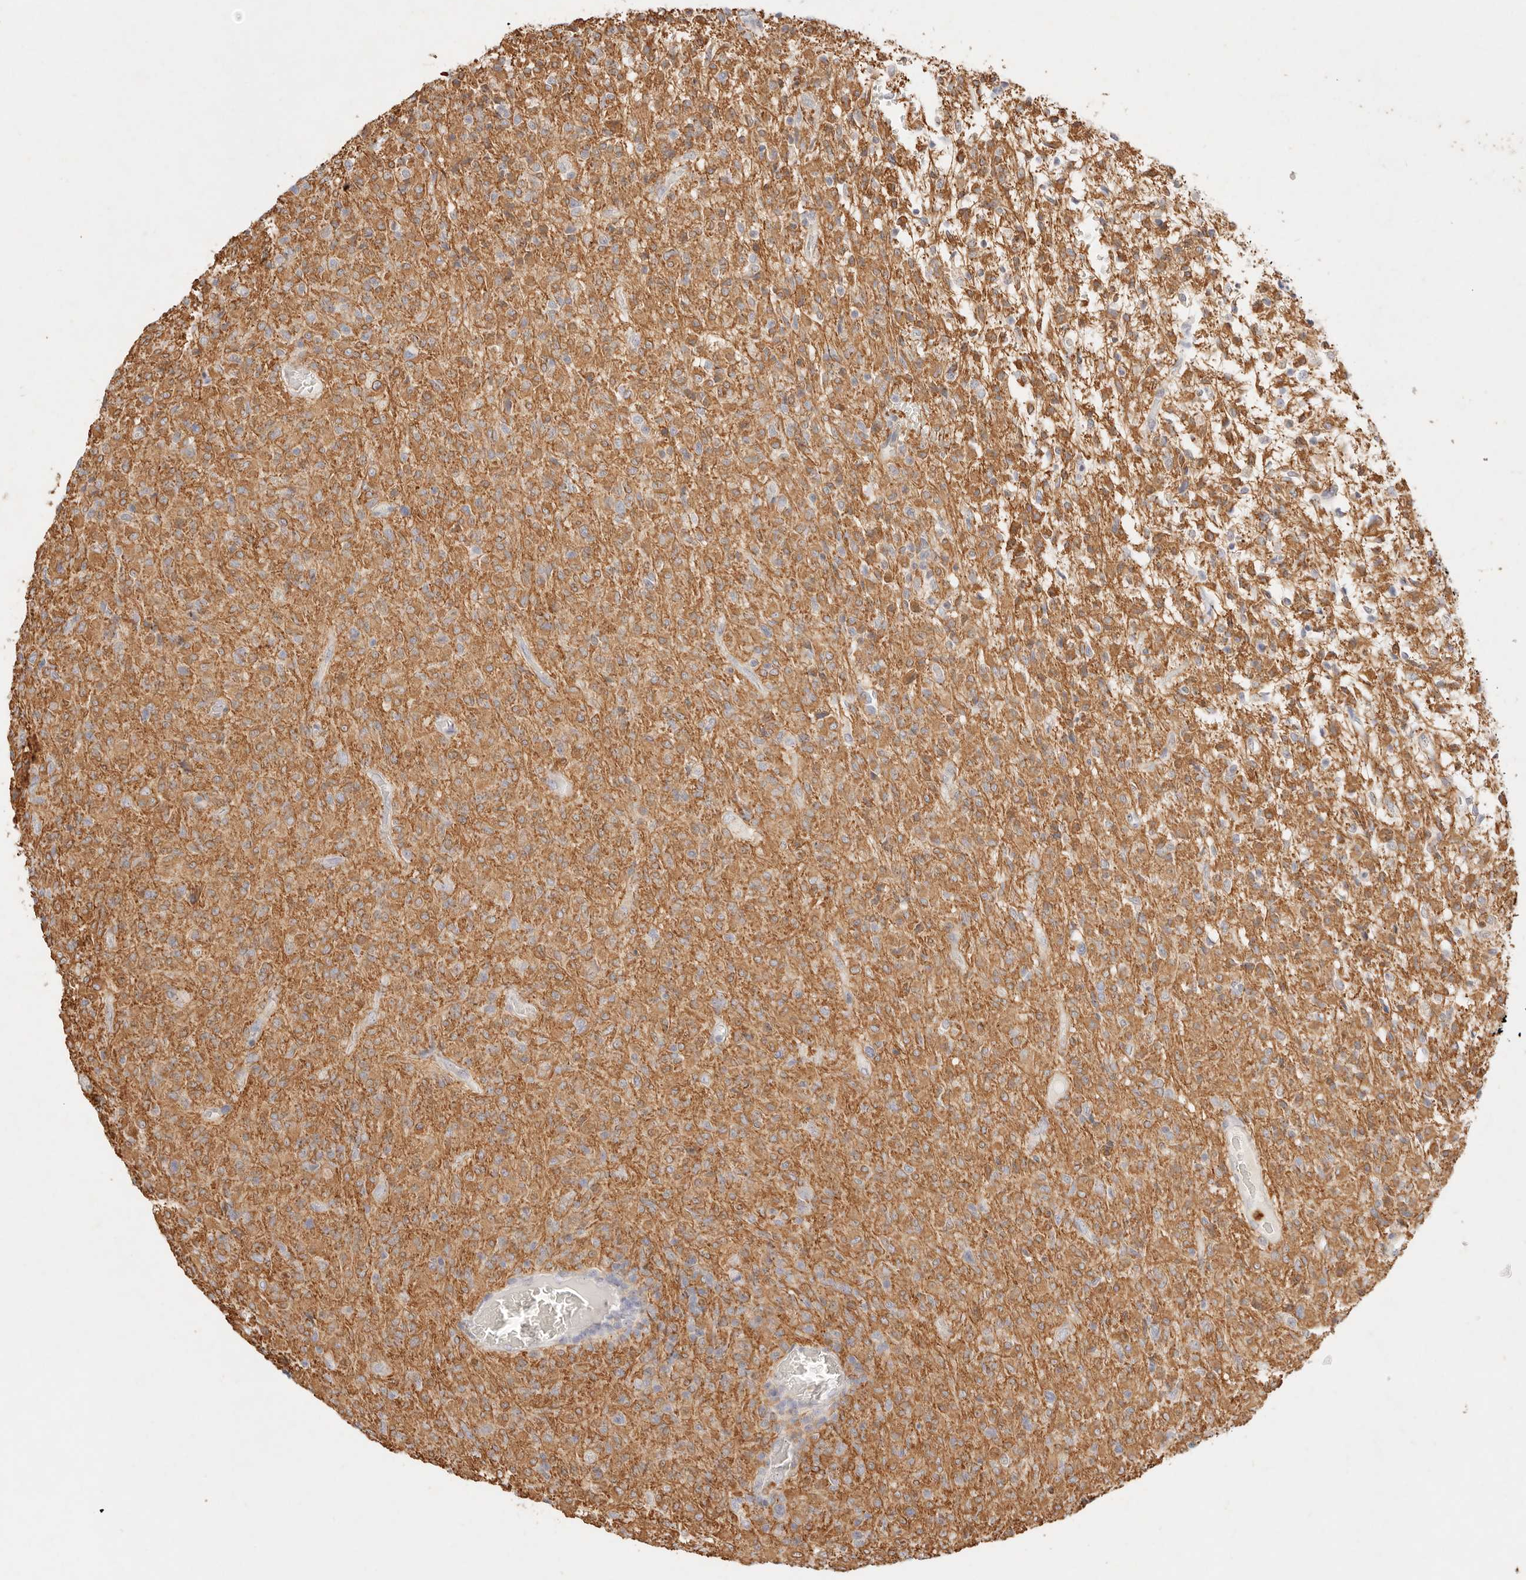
{"staining": {"intensity": "moderate", "quantity": "25%-75%", "location": "cytoplasmic/membranous"}, "tissue": "glioma", "cell_type": "Tumor cells", "image_type": "cancer", "snomed": [{"axis": "morphology", "description": "Glioma, malignant, High grade"}, {"axis": "topography", "description": "Brain"}], "caption": "Protein positivity by immunohistochemistry (IHC) shows moderate cytoplasmic/membranous staining in about 25%-75% of tumor cells in malignant glioma (high-grade). Using DAB (3,3'-diaminobenzidine) (brown) and hematoxylin (blue) stains, captured at high magnification using brightfield microscopy.", "gene": "GPR84", "patient": {"sex": "female", "age": 57}}